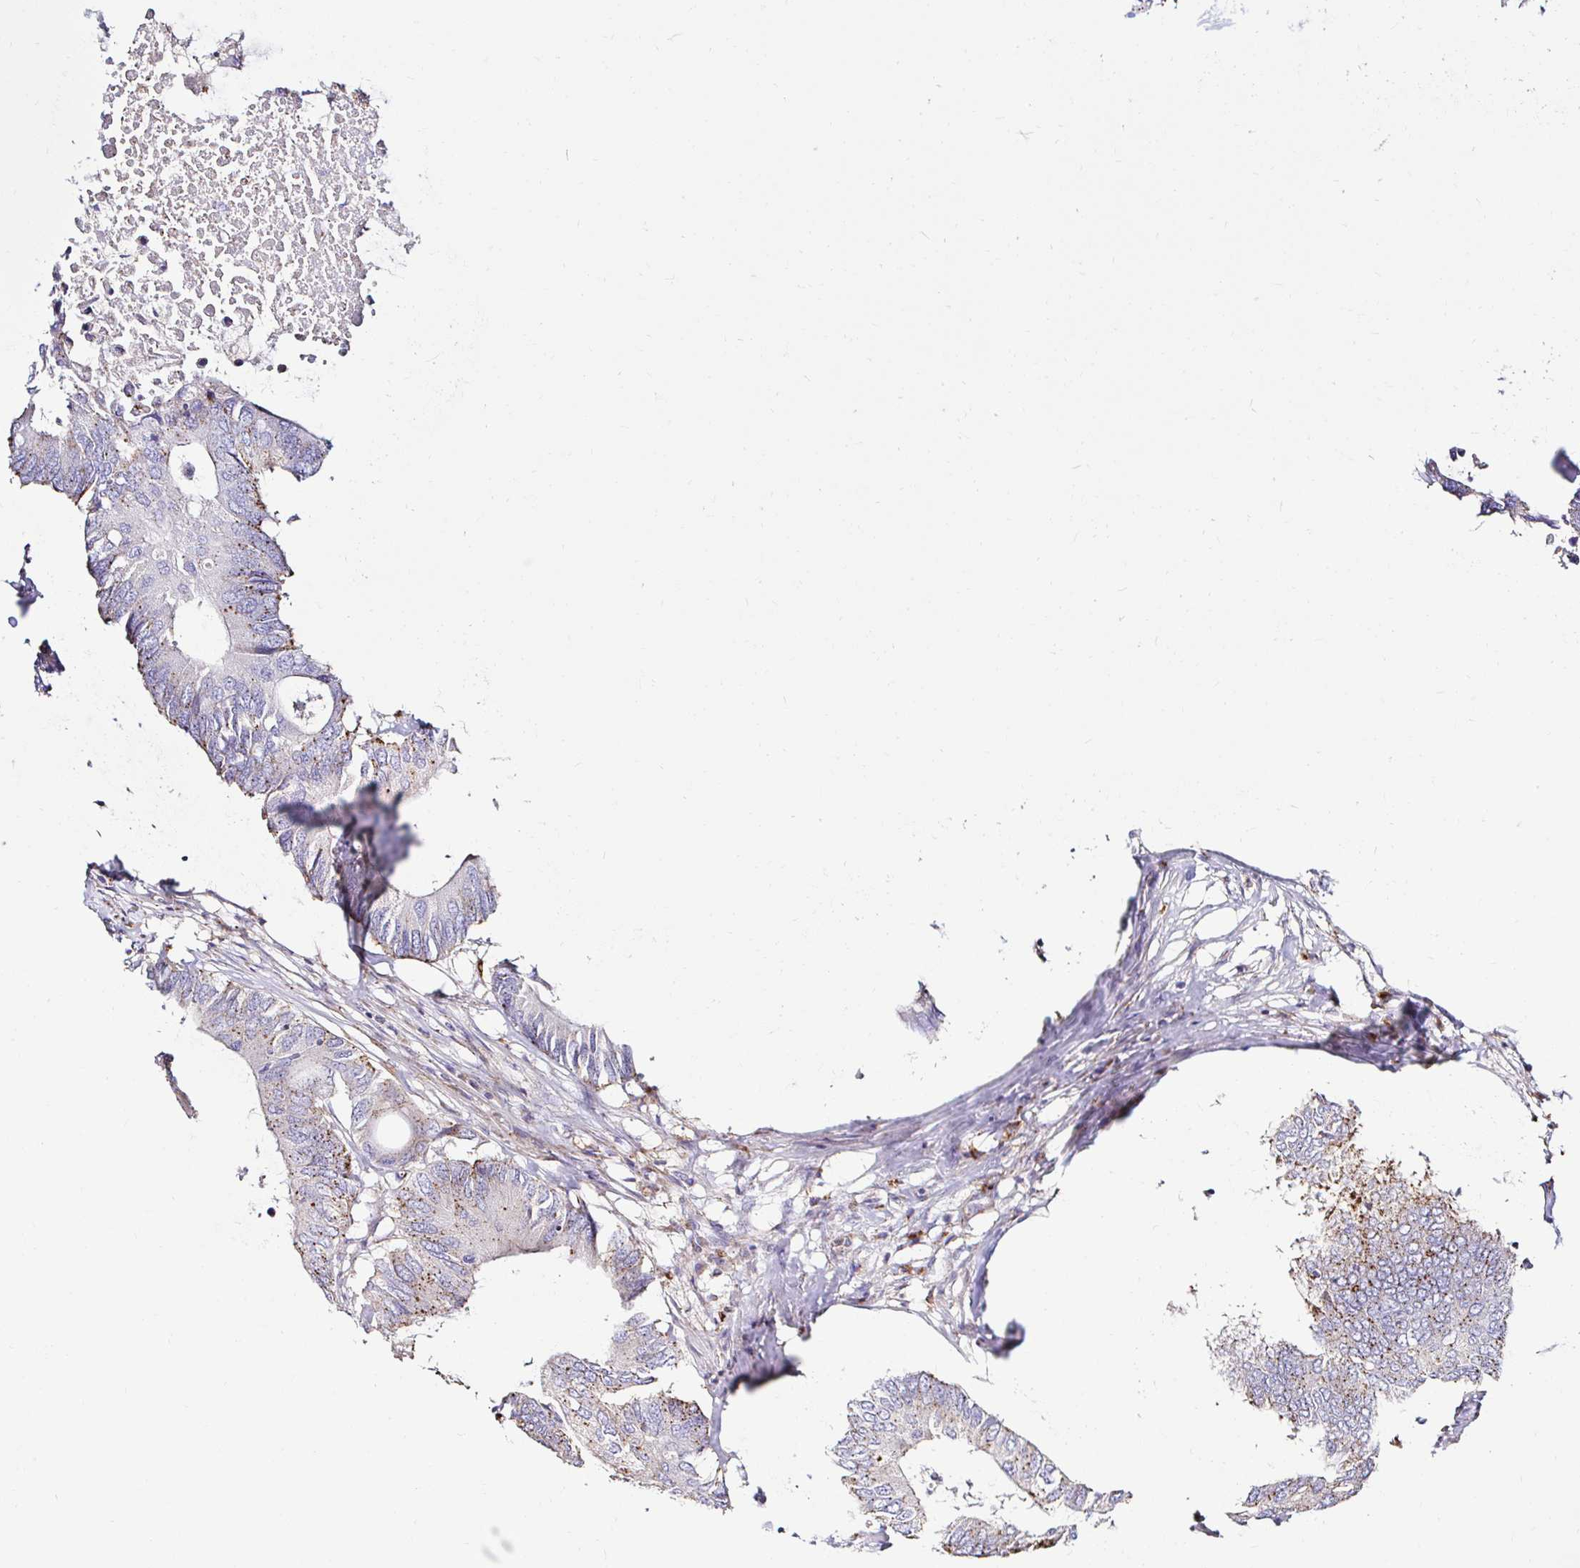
{"staining": {"intensity": "moderate", "quantity": "<25%", "location": "cytoplasmic/membranous"}, "tissue": "colorectal cancer", "cell_type": "Tumor cells", "image_type": "cancer", "snomed": [{"axis": "morphology", "description": "Adenocarcinoma, NOS"}, {"axis": "topography", "description": "Colon"}], "caption": "Colorectal cancer (adenocarcinoma) tissue displays moderate cytoplasmic/membranous expression in approximately <25% of tumor cells, visualized by immunohistochemistry. (Stains: DAB in brown, nuclei in blue, Microscopy: brightfield microscopy at high magnification).", "gene": "GALNS", "patient": {"sex": "male", "age": 71}}